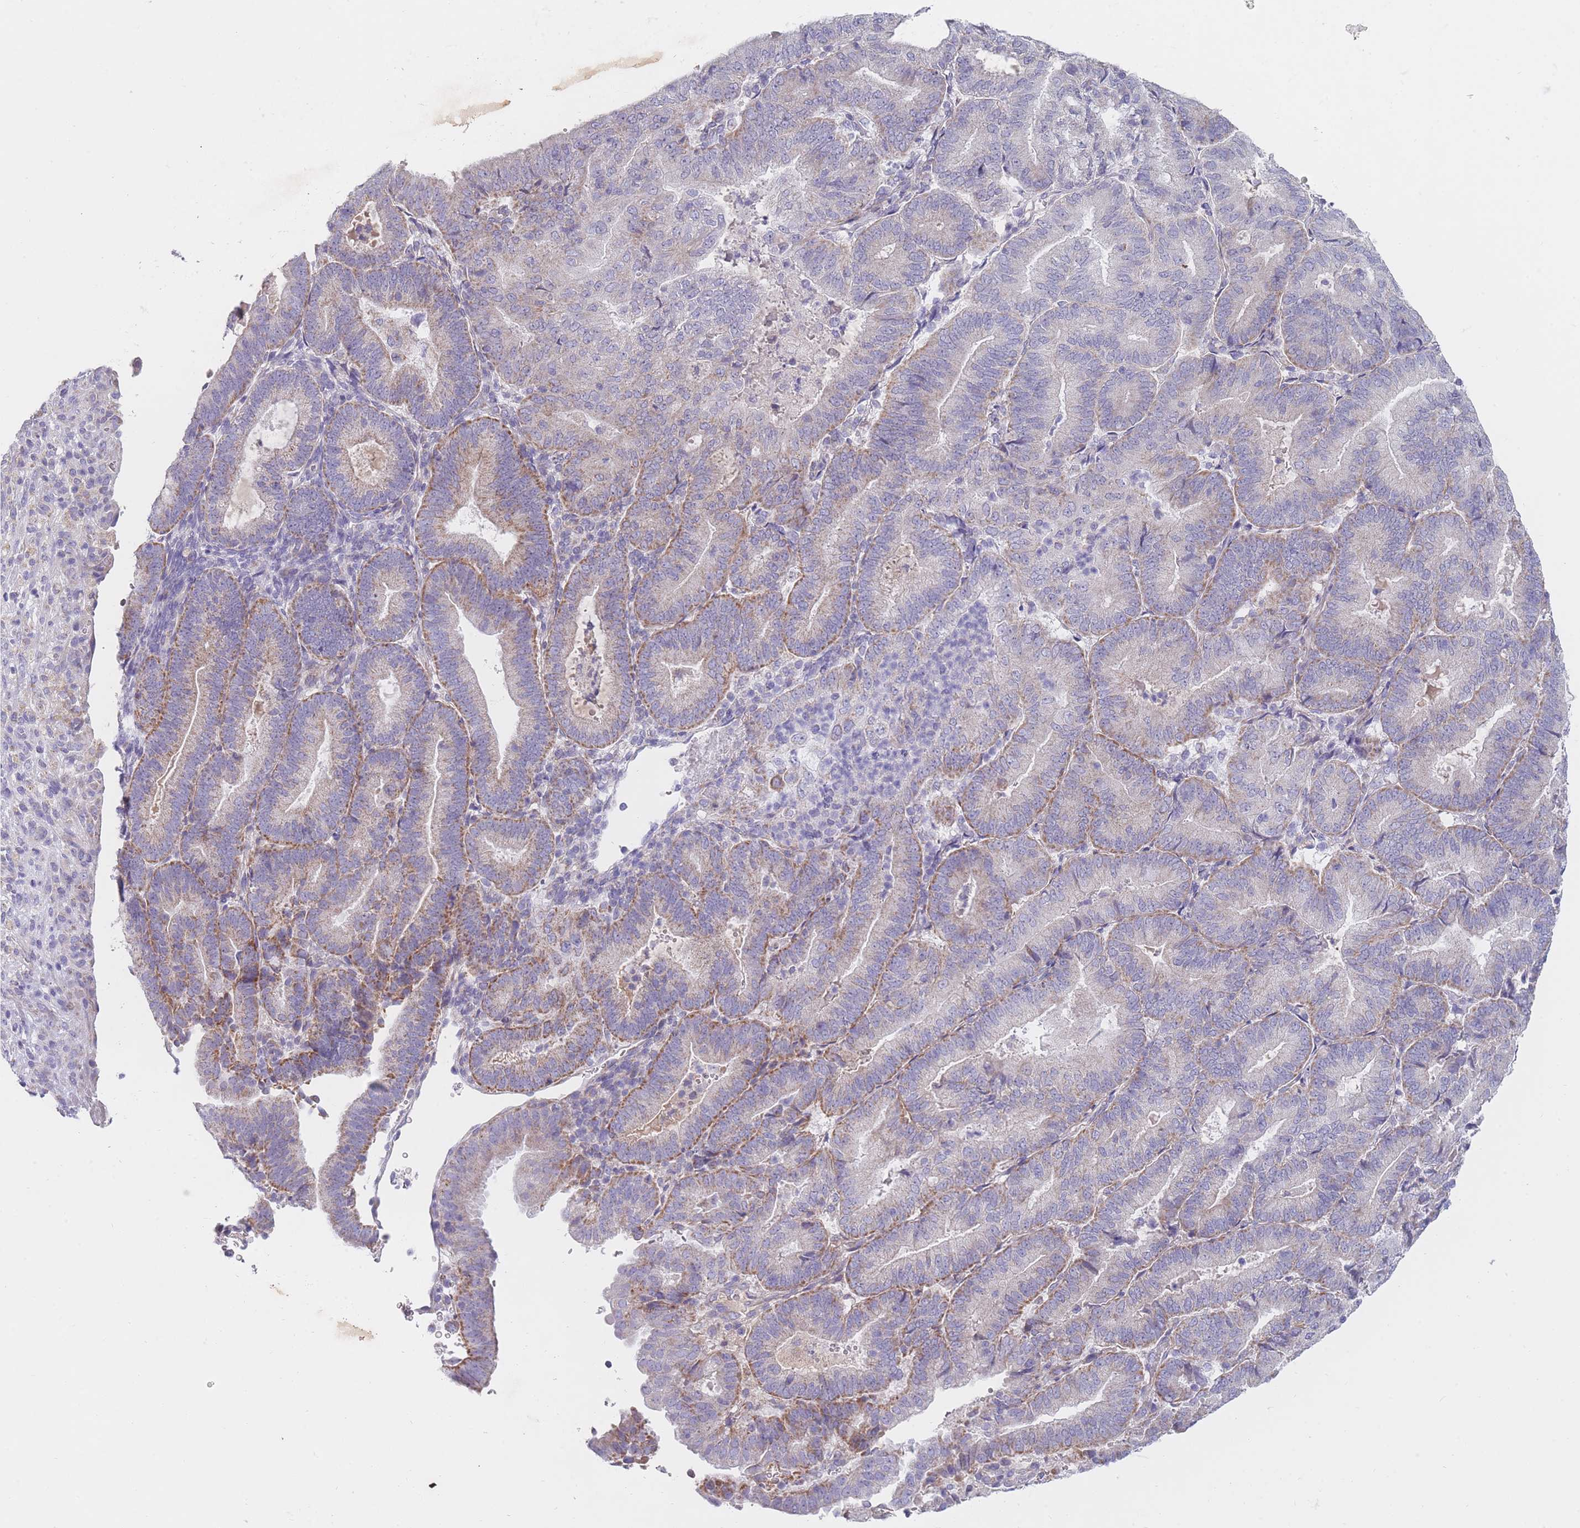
{"staining": {"intensity": "moderate", "quantity": "25%-75%", "location": "cytoplasmic/membranous"}, "tissue": "endometrial cancer", "cell_type": "Tumor cells", "image_type": "cancer", "snomed": [{"axis": "morphology", "description": "Adenocarcinoma, NOS"}, {"axis": "topography", "description": "Endometrium"}], "caption": "Protein staining of adenocarcinoma (endometrial) tissue demonstrates moderate cytoplasmic/membranous expression in approximately 25%-75% of tumor cells. (IHC, brightfield microscopy, high magnification).", "gene": "MRPS14", "patient": {"sex": "female", "age": 70}}